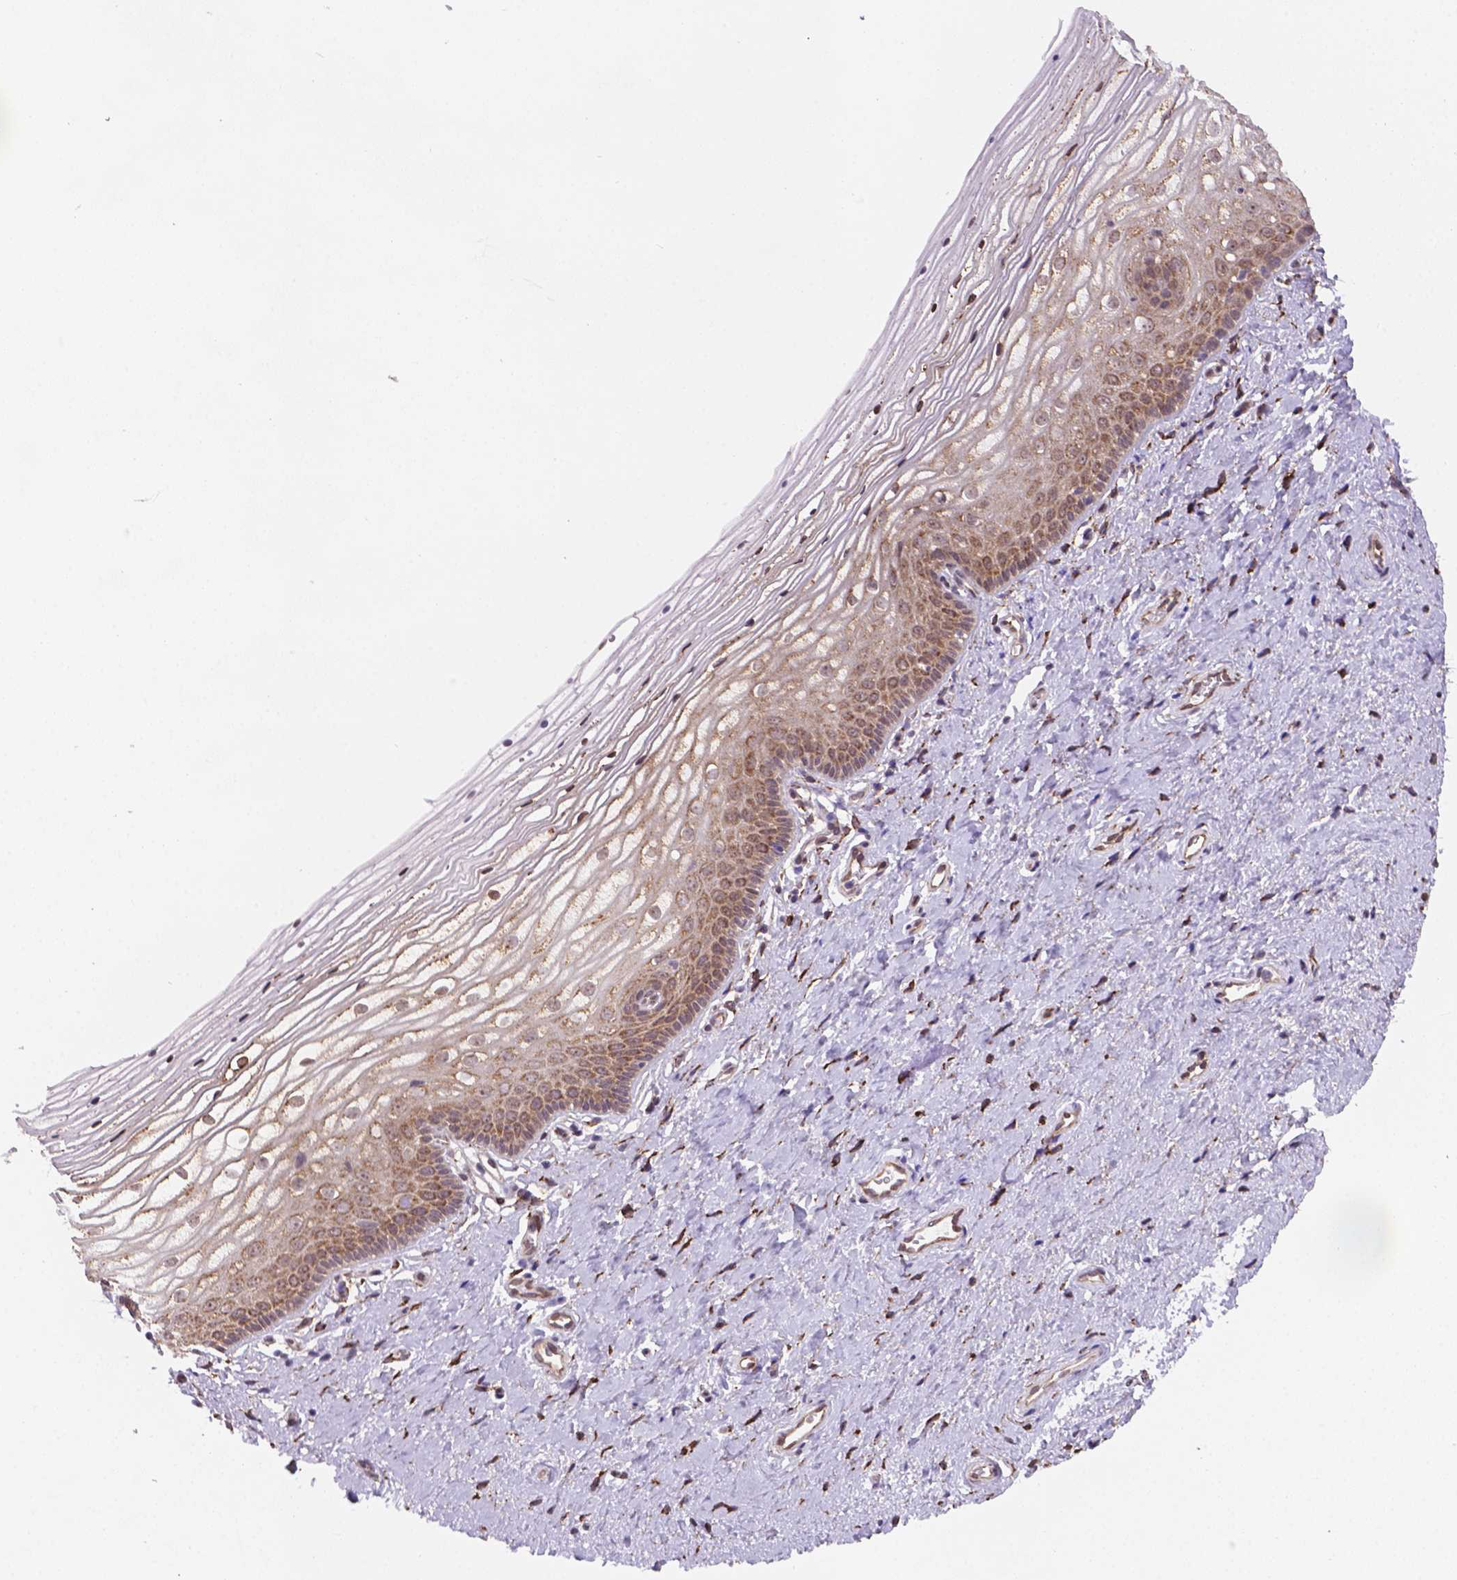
{"staining": {"intensity": "moderate", "quantity": "25%-75%", "location": "cytoplasmic/membranous,nuclear"}, "tissue": "vagina", "cell_type": "Squamous epithelial cells", "image_type": "normal", "snomed": [{"axis": "morphology", "description": "Normal tissue, NOS"}, {"axis": "topography", "description": "Vagina"}], "caption": "The image exhibits a brown stain indicating the presence of a protein in the cytoplasmic/membranous,nuclear of squamous epithelial cells in vagina. Using DAB (3,3'-diaminobenzidine) (brown) and hematoxylin (blue) stains, captured at high magnification using brightfield microscopy.", "gene": "FNIP1", "patient": {"sex": "female", "age": 39}}